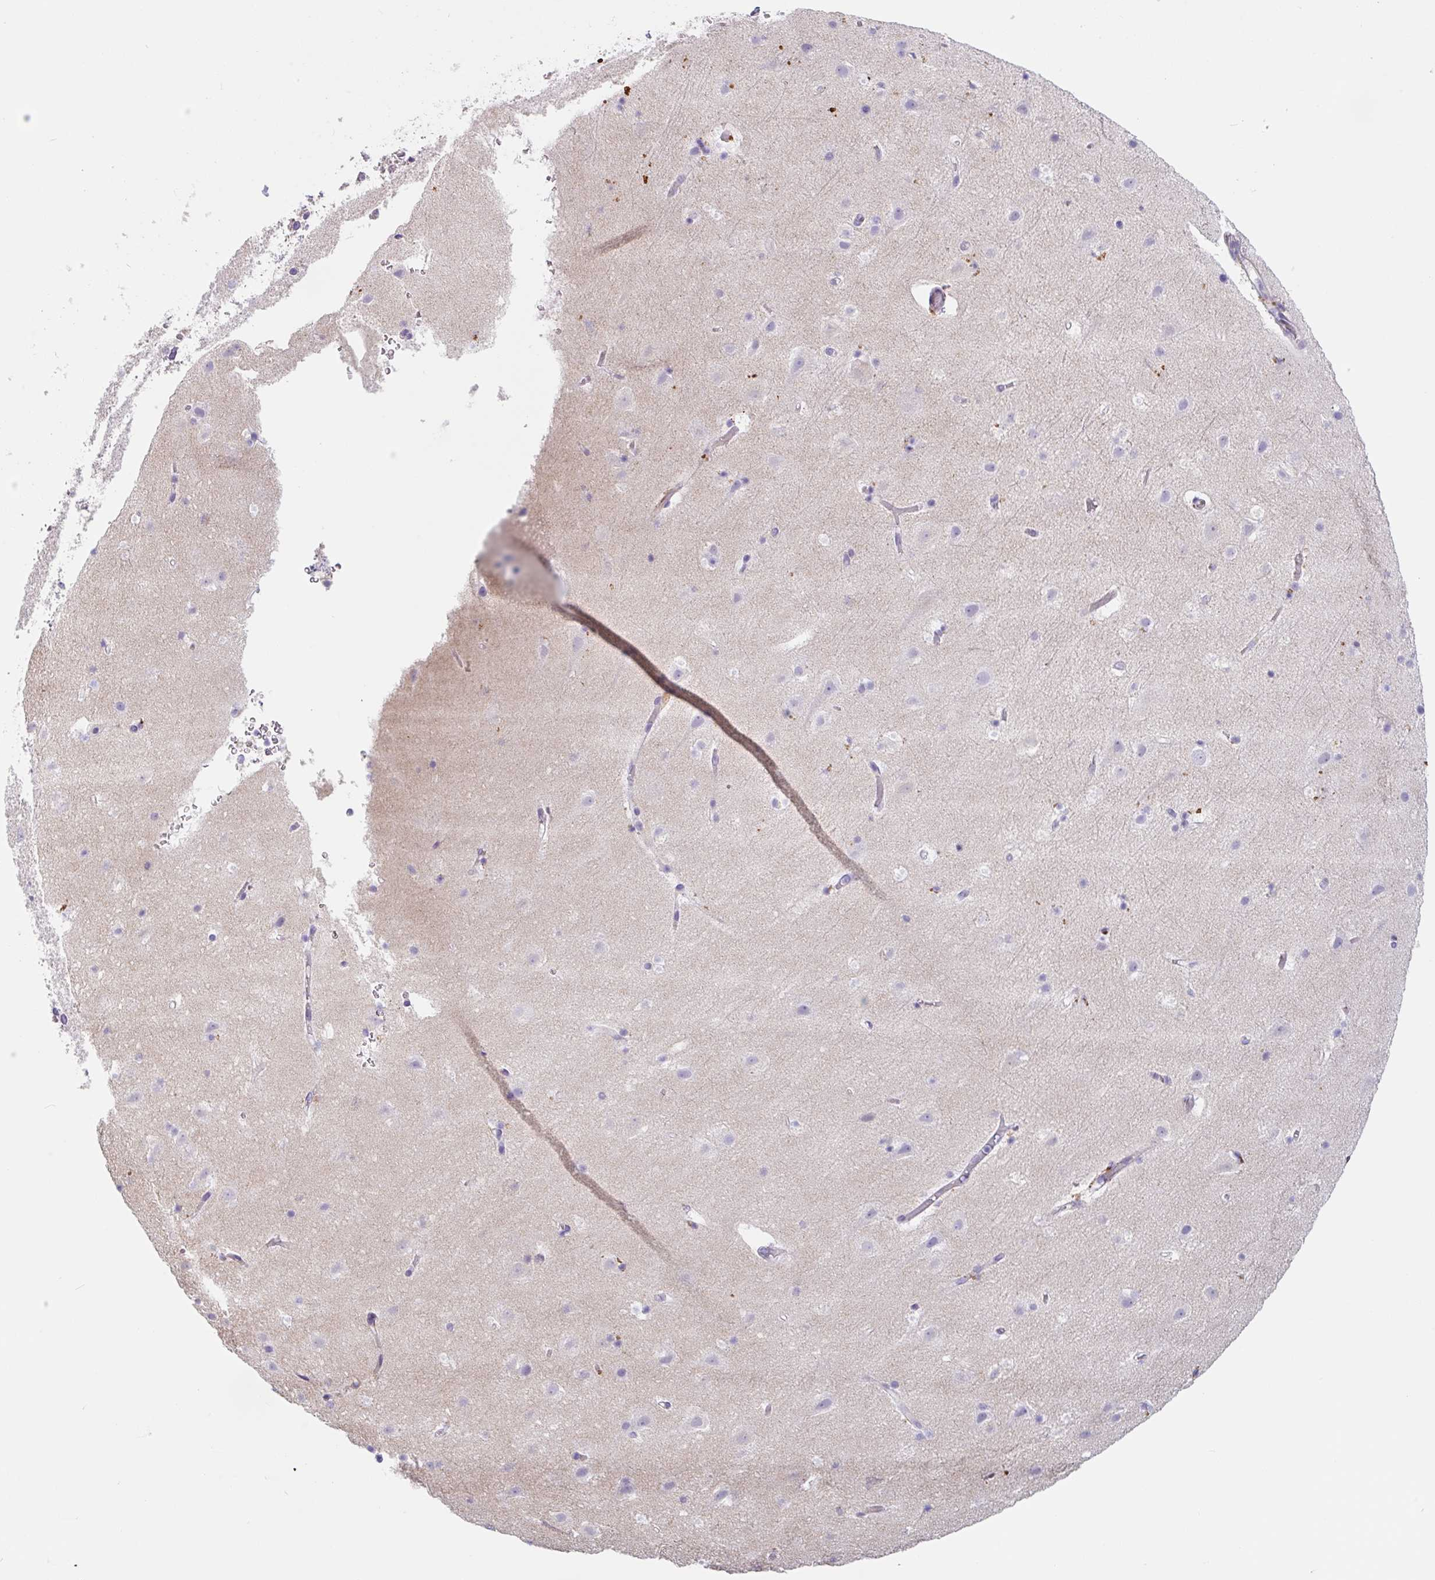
{"staining": {"intensity": "negative", "quantity": "none", "location": "none"}, "tissue": "cerebral cortex", "cell_type": "Endothelial cells", "image_type": "normal", "snomed": [{"axis": "morphology", "description": "Normal tissue, NOS"}, {"axis": "topography", "description": "Cerebral cortex"}], "caption": "This image is of benign cerebral cortex stained with immunohistochemistry to label a protein in brown with the nuclei are counter-stained blue. There is no expression in endothelial cells. The staining was performed using DAB to visualize the protein expression in brown, while the nuclei were stained in blue with hematoxylin (Magnification: 20x).", "gene": "LENG9", "patient": {"sex": "female", "age": 42}}